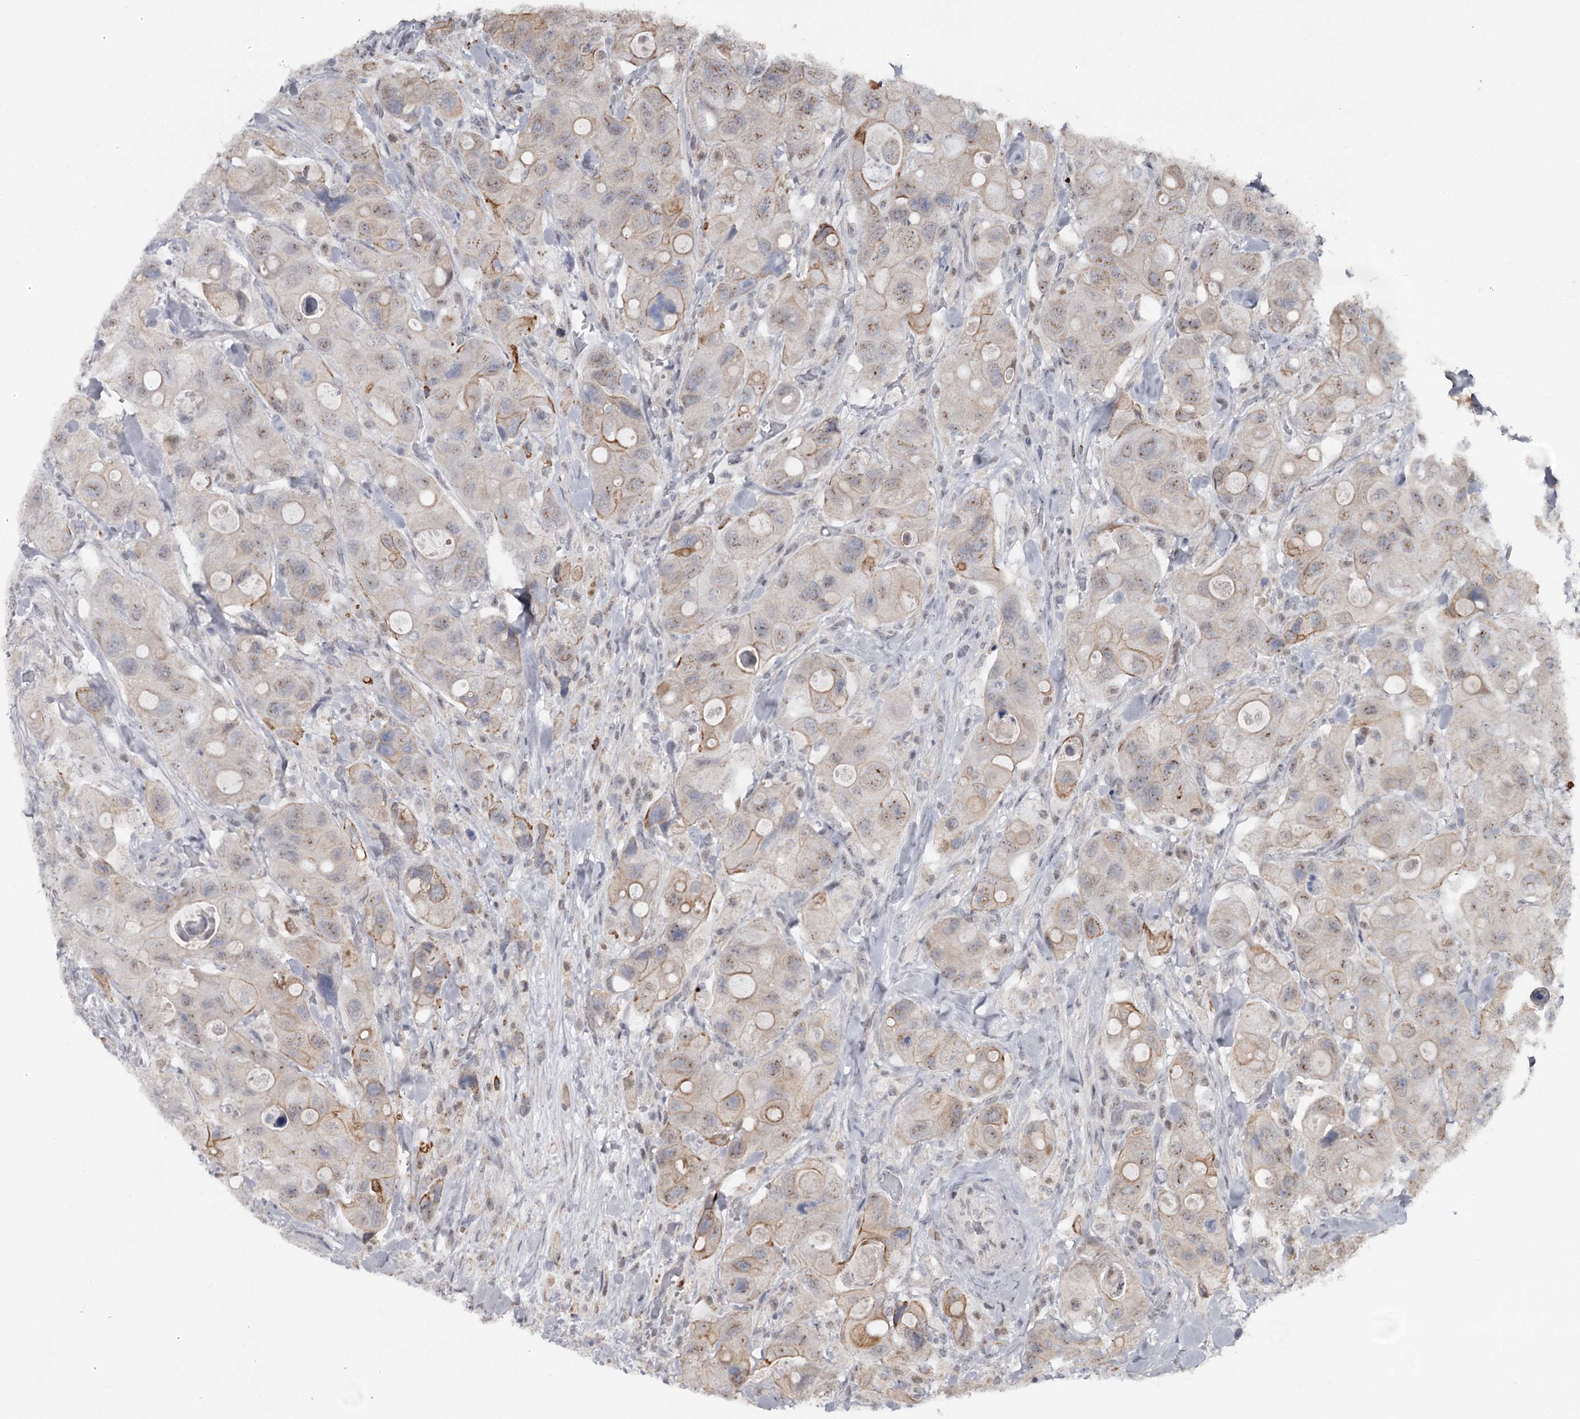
{"staining": {"intensity": "weak", "quantity": "25%-75%", "location": "cytoplasmic/membranous,nuclear"}, "tissue": "colorectal cancer", "cell_type": "Tumor cells", "image_type": "cancer", "snomed": [{"axis": "morphology", "description": "Adenocarcinoma, NOS"}, {"axis": "topography", "description": "Colon"}], "caption": "The image displays a brown stain indicating the presence of a protein in the cytoplasmic/membranous and nuclear of tumor cells in colorectal cancer (adenocarcinoma).", "gene": "GTSF1", "patient": {"sex": "female", "age": 46}}